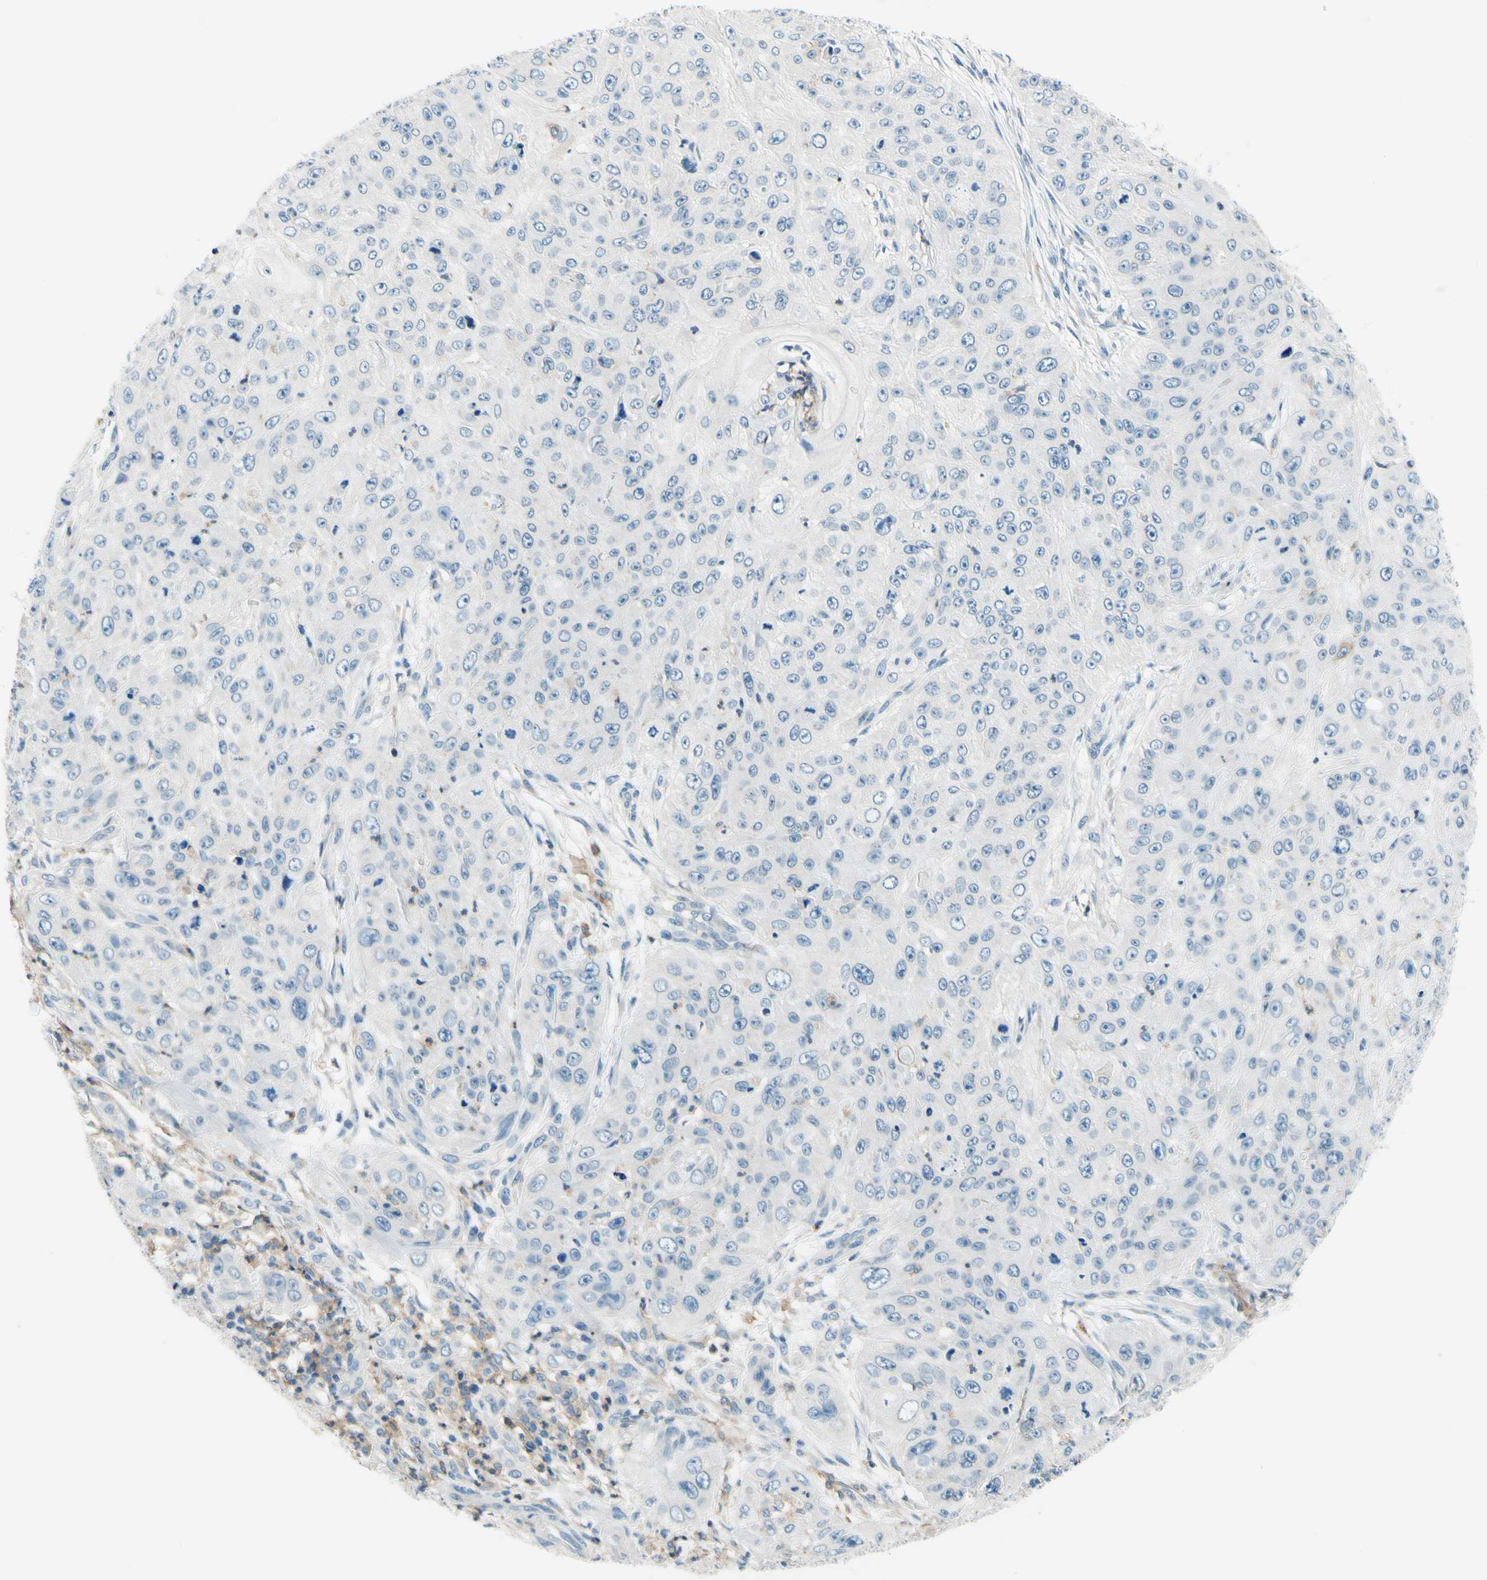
{"staining": {"intensity": "negative", "quantity": "none", "location": "none"}, "tissue": "skin cancer", "cell_type": "Tumor cells", "image_type": "cancer", "snomed": [{"axis": "morphology", "description": "Squamous cell carcinoma, NOS"}, {"axis": "topography", "description": "Skin"}], "caption": "This histopathology image is of skin cancer (squamous cell carcinoma) stained with immunohistochemistry to label a protein in brown with the nuclei are counter-stained blue. There is no expression in tumor cells.", "gene": "SIGLEC9", "patient": {"sex": "female", "age": 80}}